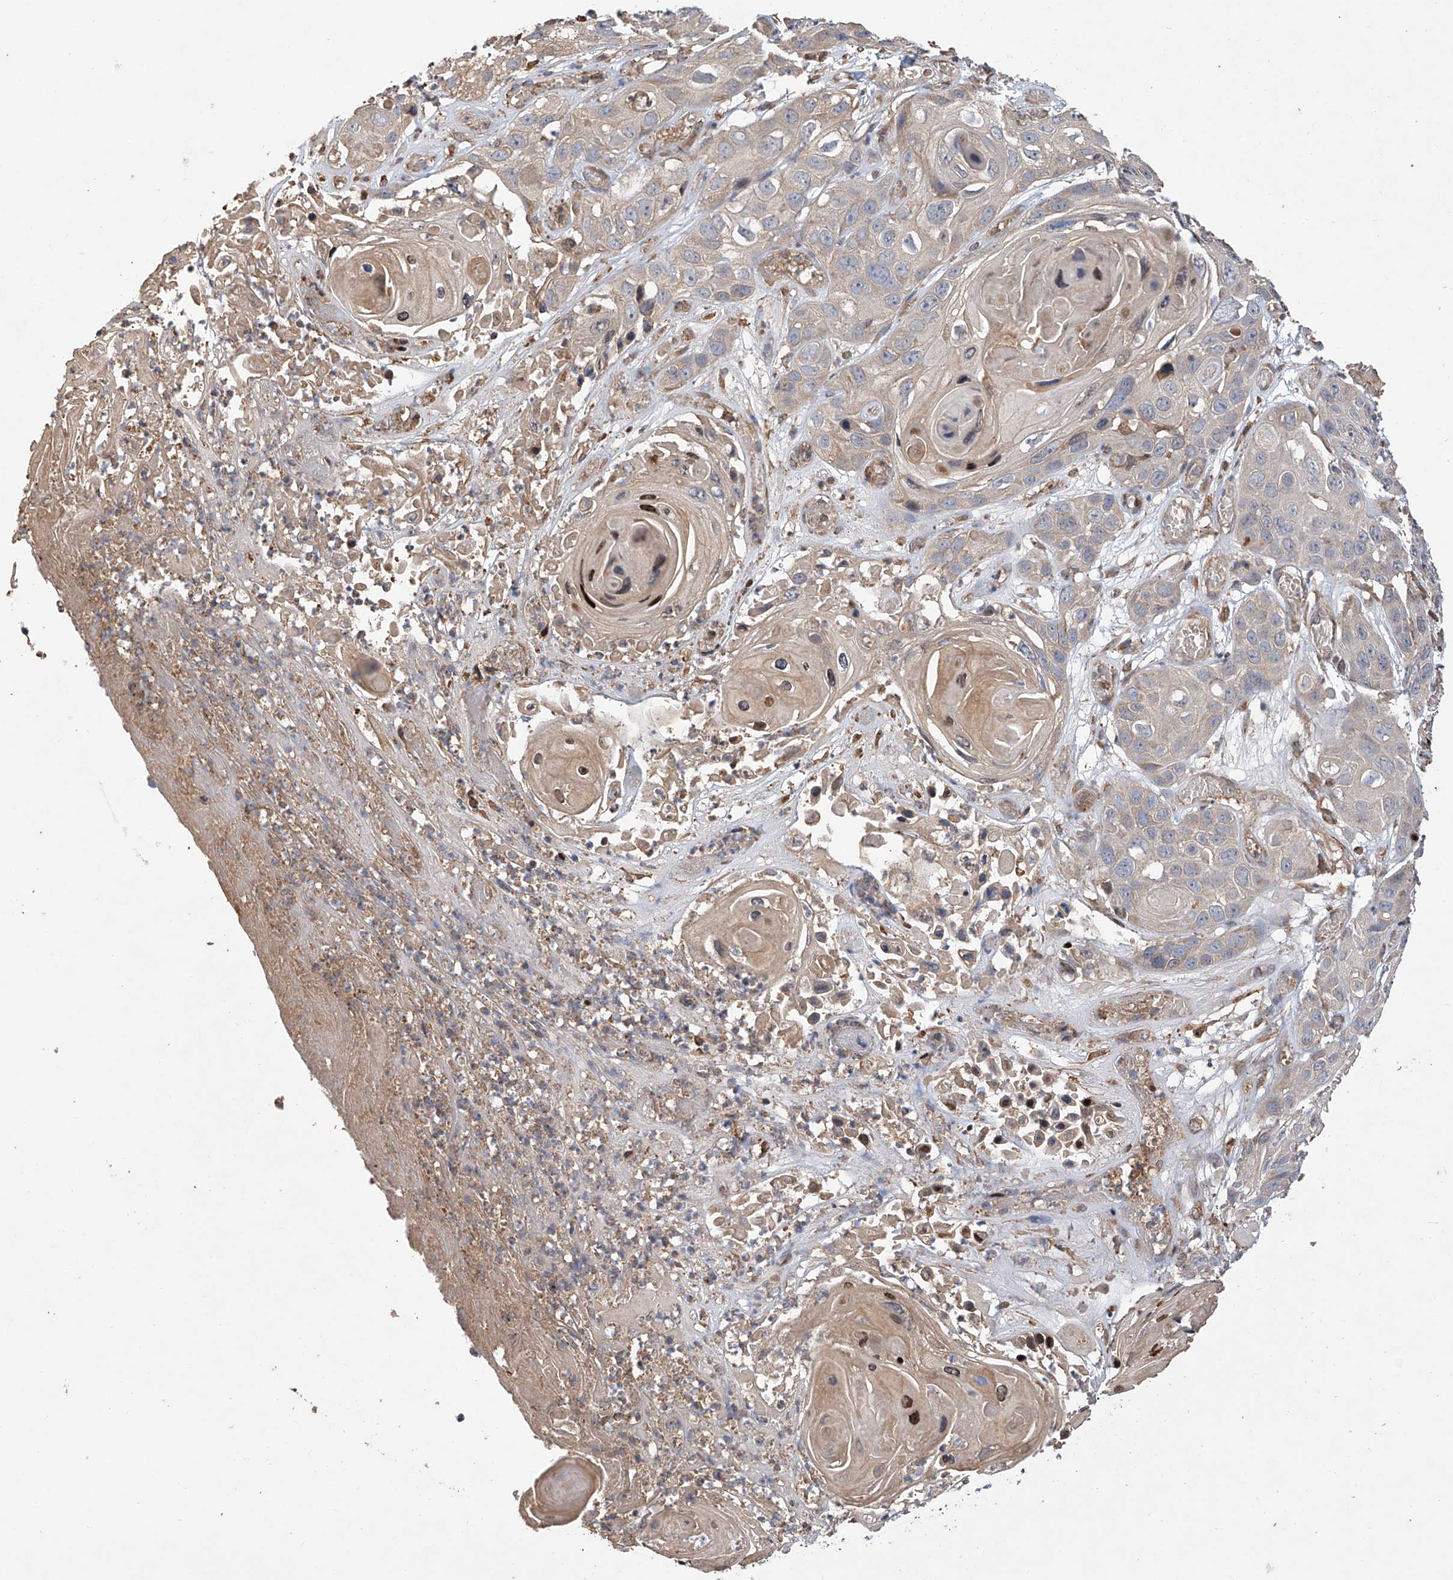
{"staining": {"intensity": "negative", "quantity": "none", "location": "none"}, "tissue": "skin cancer", "cell_type": "Tumor cells", "image_type": "cancer", "snomed": [{"axis": "morphology", "description": "Squamous cell carcinoma, NOS"}, {"axis": "topography", "description": "Skin"}], "caption": "This is an IHC micrograph of skin cancer (squamous cell carcinoma). There is no positivity in tumor cells.", "gene": "RILPL2", "patient": {"sex": "male", "age": 55}}